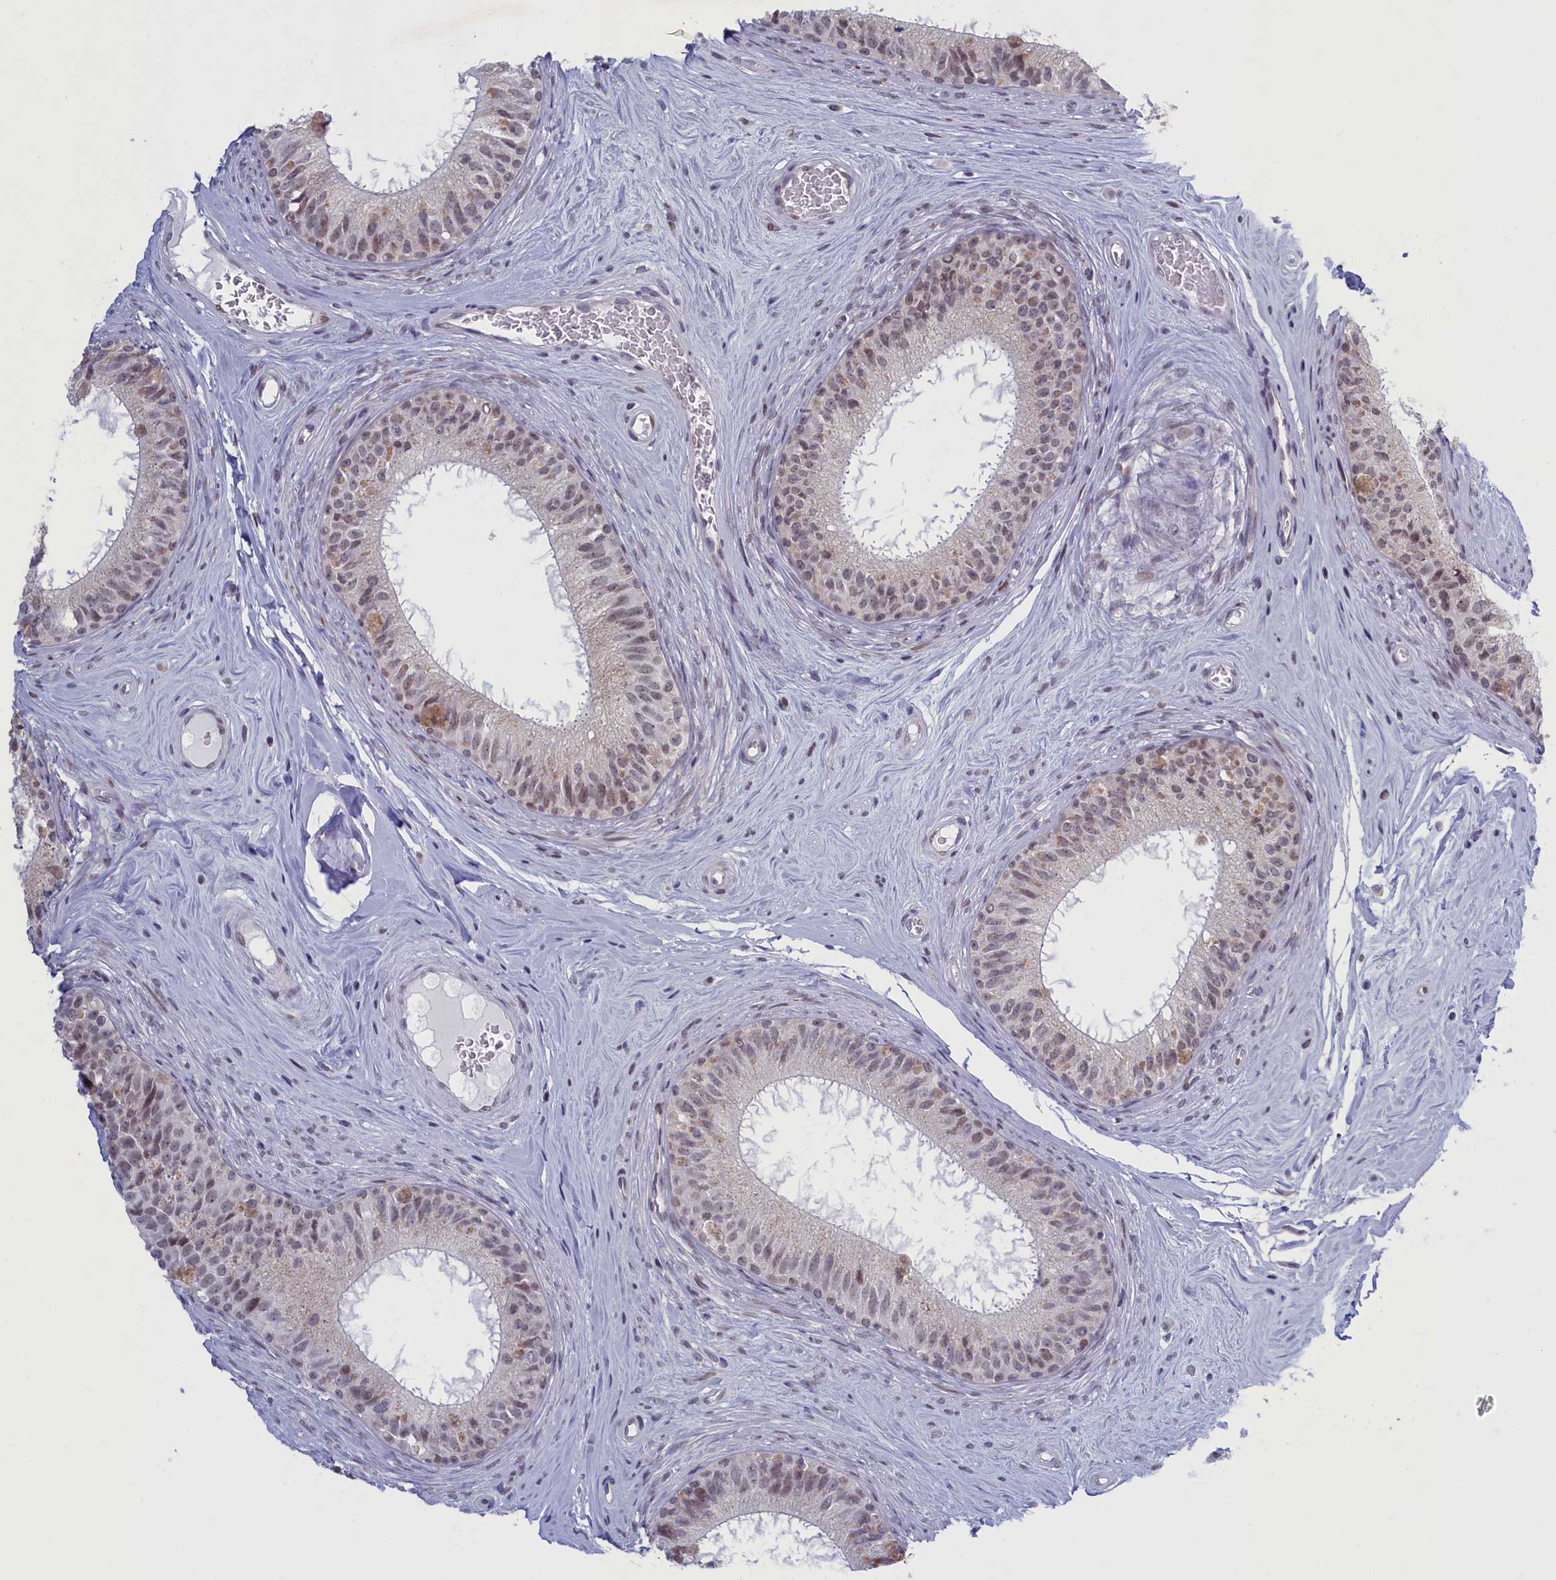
{"staining": {"intensity": "moderate", "quantity": "<25%", "location": "nuclear"}, "tissue": "epididymis", "cell_type": "Glandular cells", "image_type": "normal", "snomed": [{"axis": "morphology", "description": "Normal tissue, NOS"}, {"axis": "topography", "description": "Epididymis"}], "caption": "Benign epididymis reveals moderate nuclear expression in approximately <25% of glandular cells Ihc stains the protein in brown and the nuclei are stained blue..", "gene": "ATF7IP2", "patient": {"sex": "male", "age": 33}}